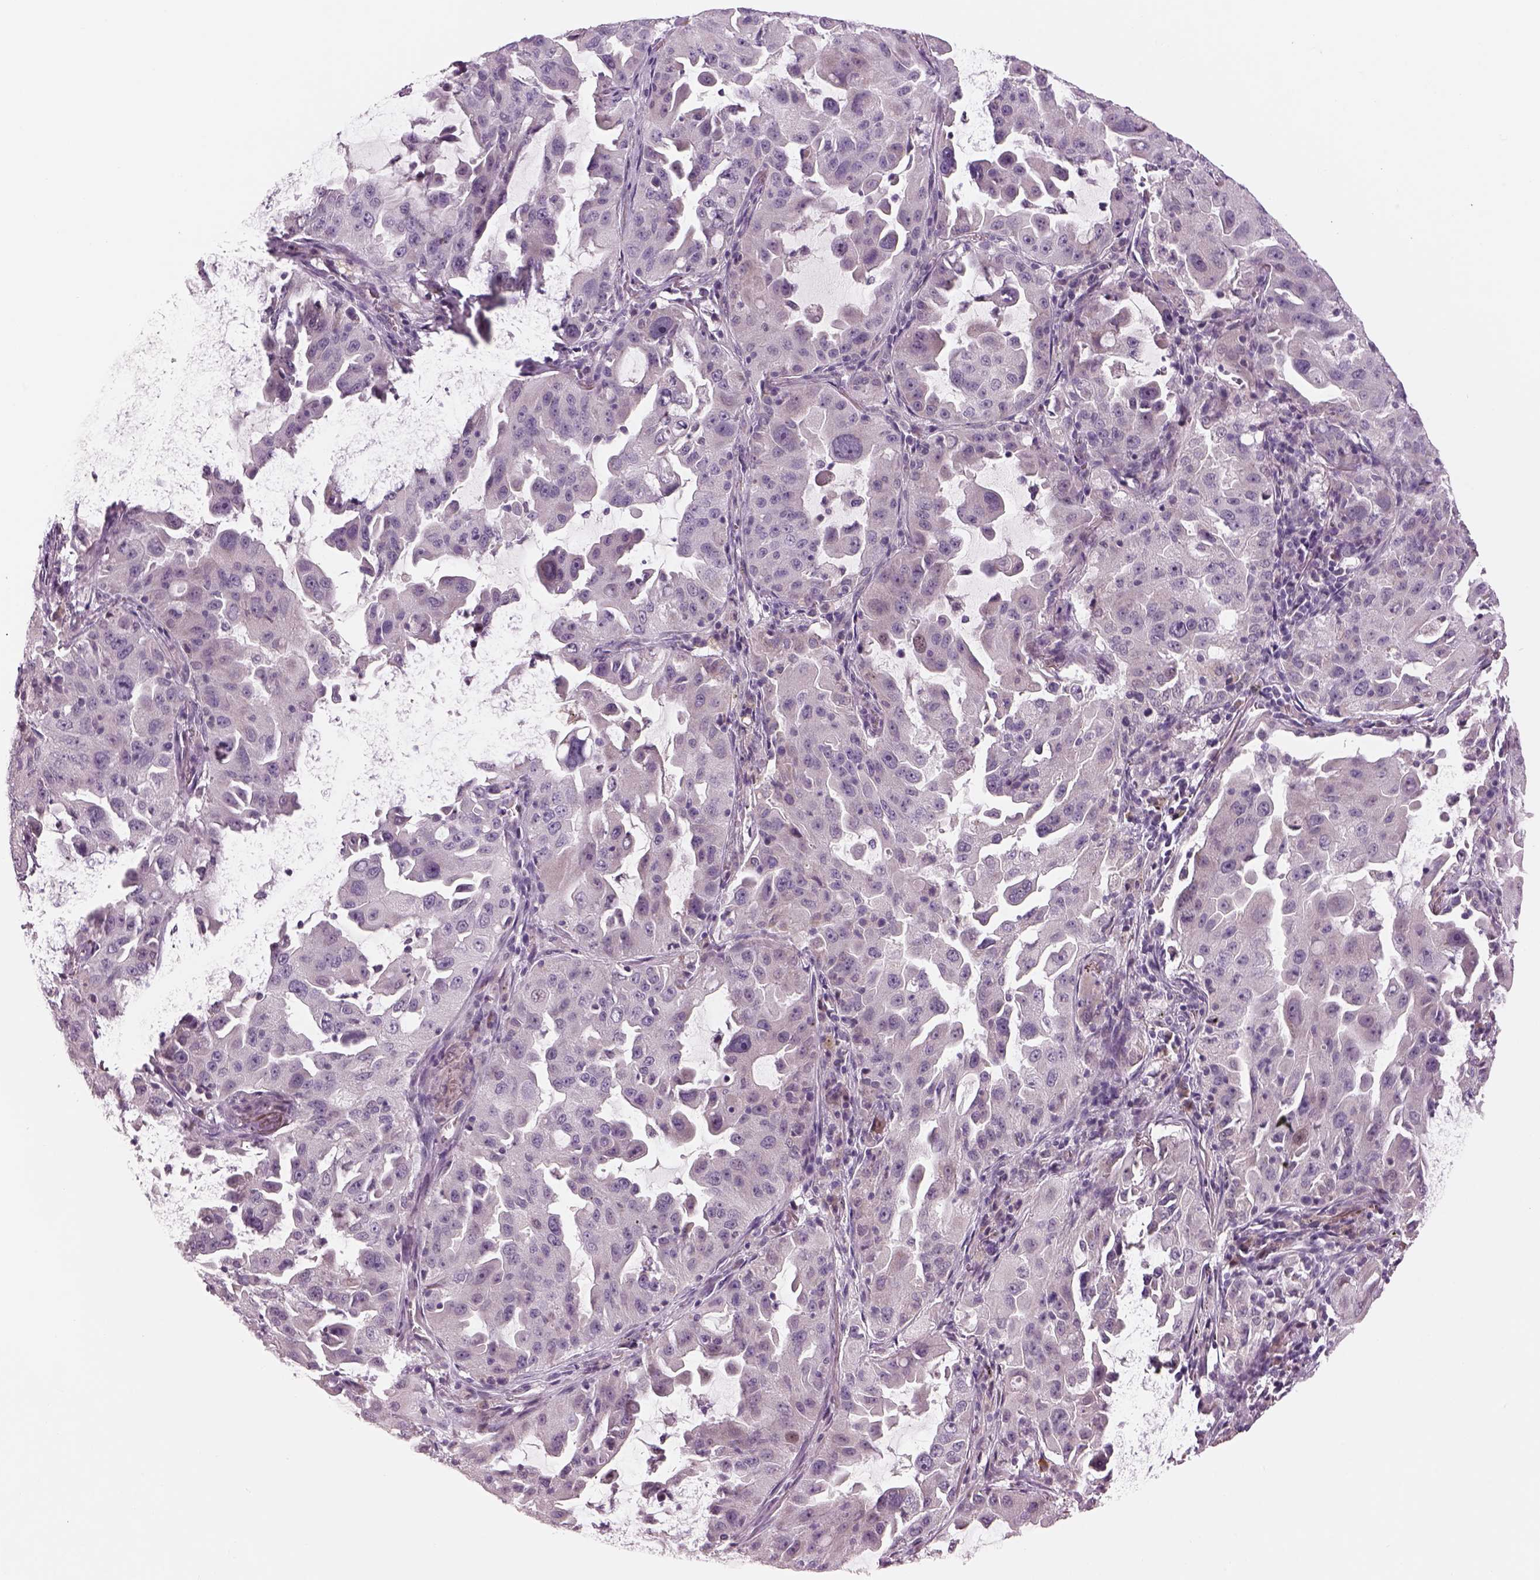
{"staining": {"intensity": "negative", "quantity": "none", "location": "none"}, "tissue": "lung cancer", "cell_type": "Tumor cells", "image_type": "cancer", "snomed": [{"axis": "morphology", "description": "Adenocarcinoma, NOS"}, {"axis": "topography", "description": "Lung"}], "caption": "High power microscopy image of an IHC photomicrograph of adenocarcinoma (lung), revealing no significant positivity in tumor cells.", "gene": "PENK", "patient": {"sex": "female", "age": 61}}